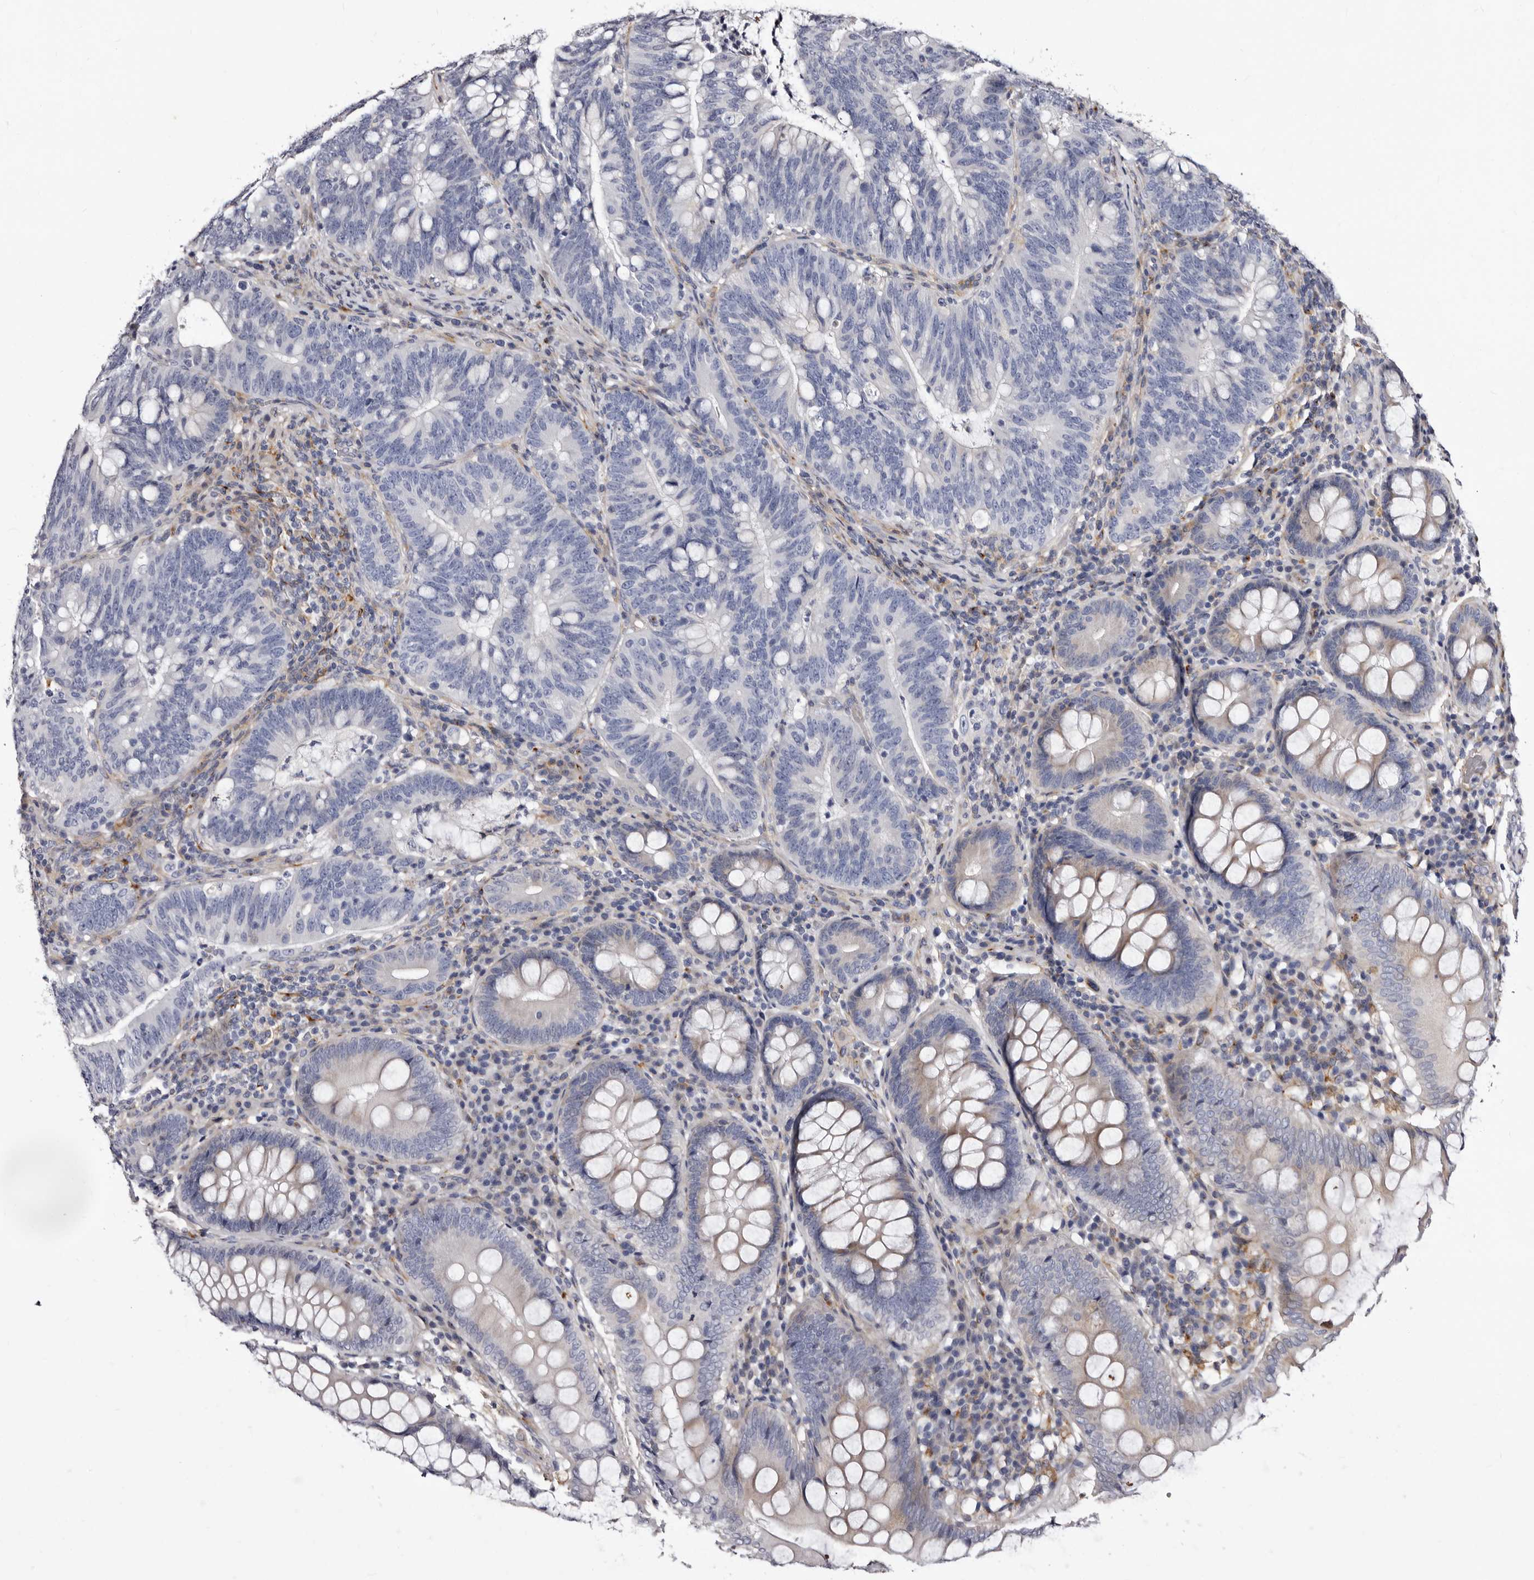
{"staining": {"intensity": "negative", "quantity": "none", "location": "none"}, "tissue": "colorectal cancer", "cell_type": "Tumor cells", "image_type": "cancer", "snomed": [{"axis": "morphology", "description": "Adenocarcinoma, NOS"}, {"axis": "topography", "description": "Colon"}], "caption": "Immunohistochemistry (IHC) of human colorectal cancer reveals no expression in tumor cells. Brightfield microscopy of immunohistochemistry (IHC) stained with DAB (brown) and hematoxylin (blue), captured at high magnification.", "gene": "AUNIP", "patient": {"sex": "female", "age": 66}}